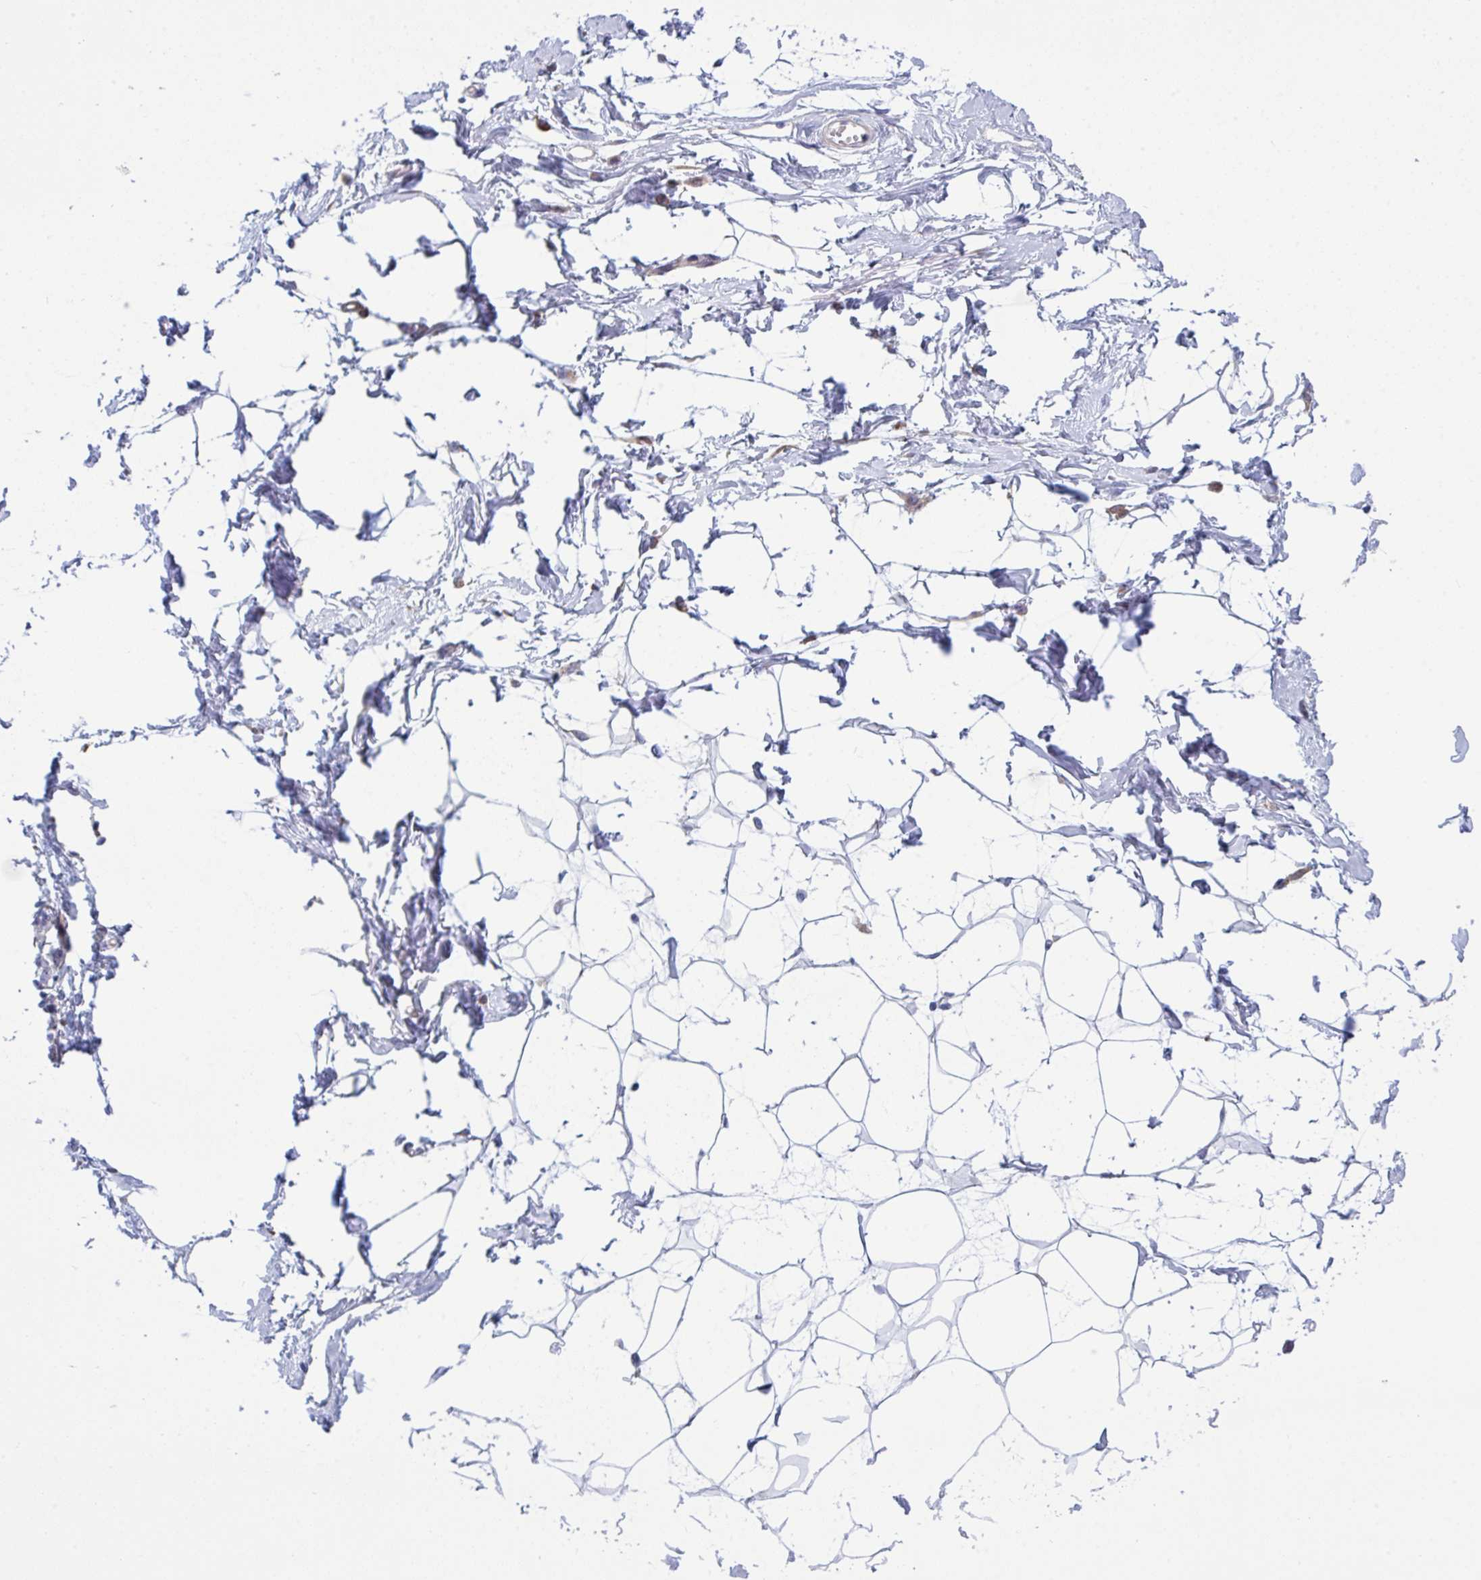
{"staining": {"intensity": "negative", "quantity": "none", "location": "none"}, "tissue": "breast", "cell_type": "Adipocytes", "image_type": "normal", "snomed": [{"axis": "morphology", "description": "Normal tissue, NOS"}, {"axis": "topography", "description": "Breast"}], "caption": "An image of human breast is negative for staining in adipocytes. (Stains: DAB (3,3'-diaminobenzidine) immunohistochemistry (IHC) with hematoxylin counter stain, Microscopy: brightfield microscopy at high magnification).", "gene": "MYMK", "patient": {"sex": "female", "age": 45}}